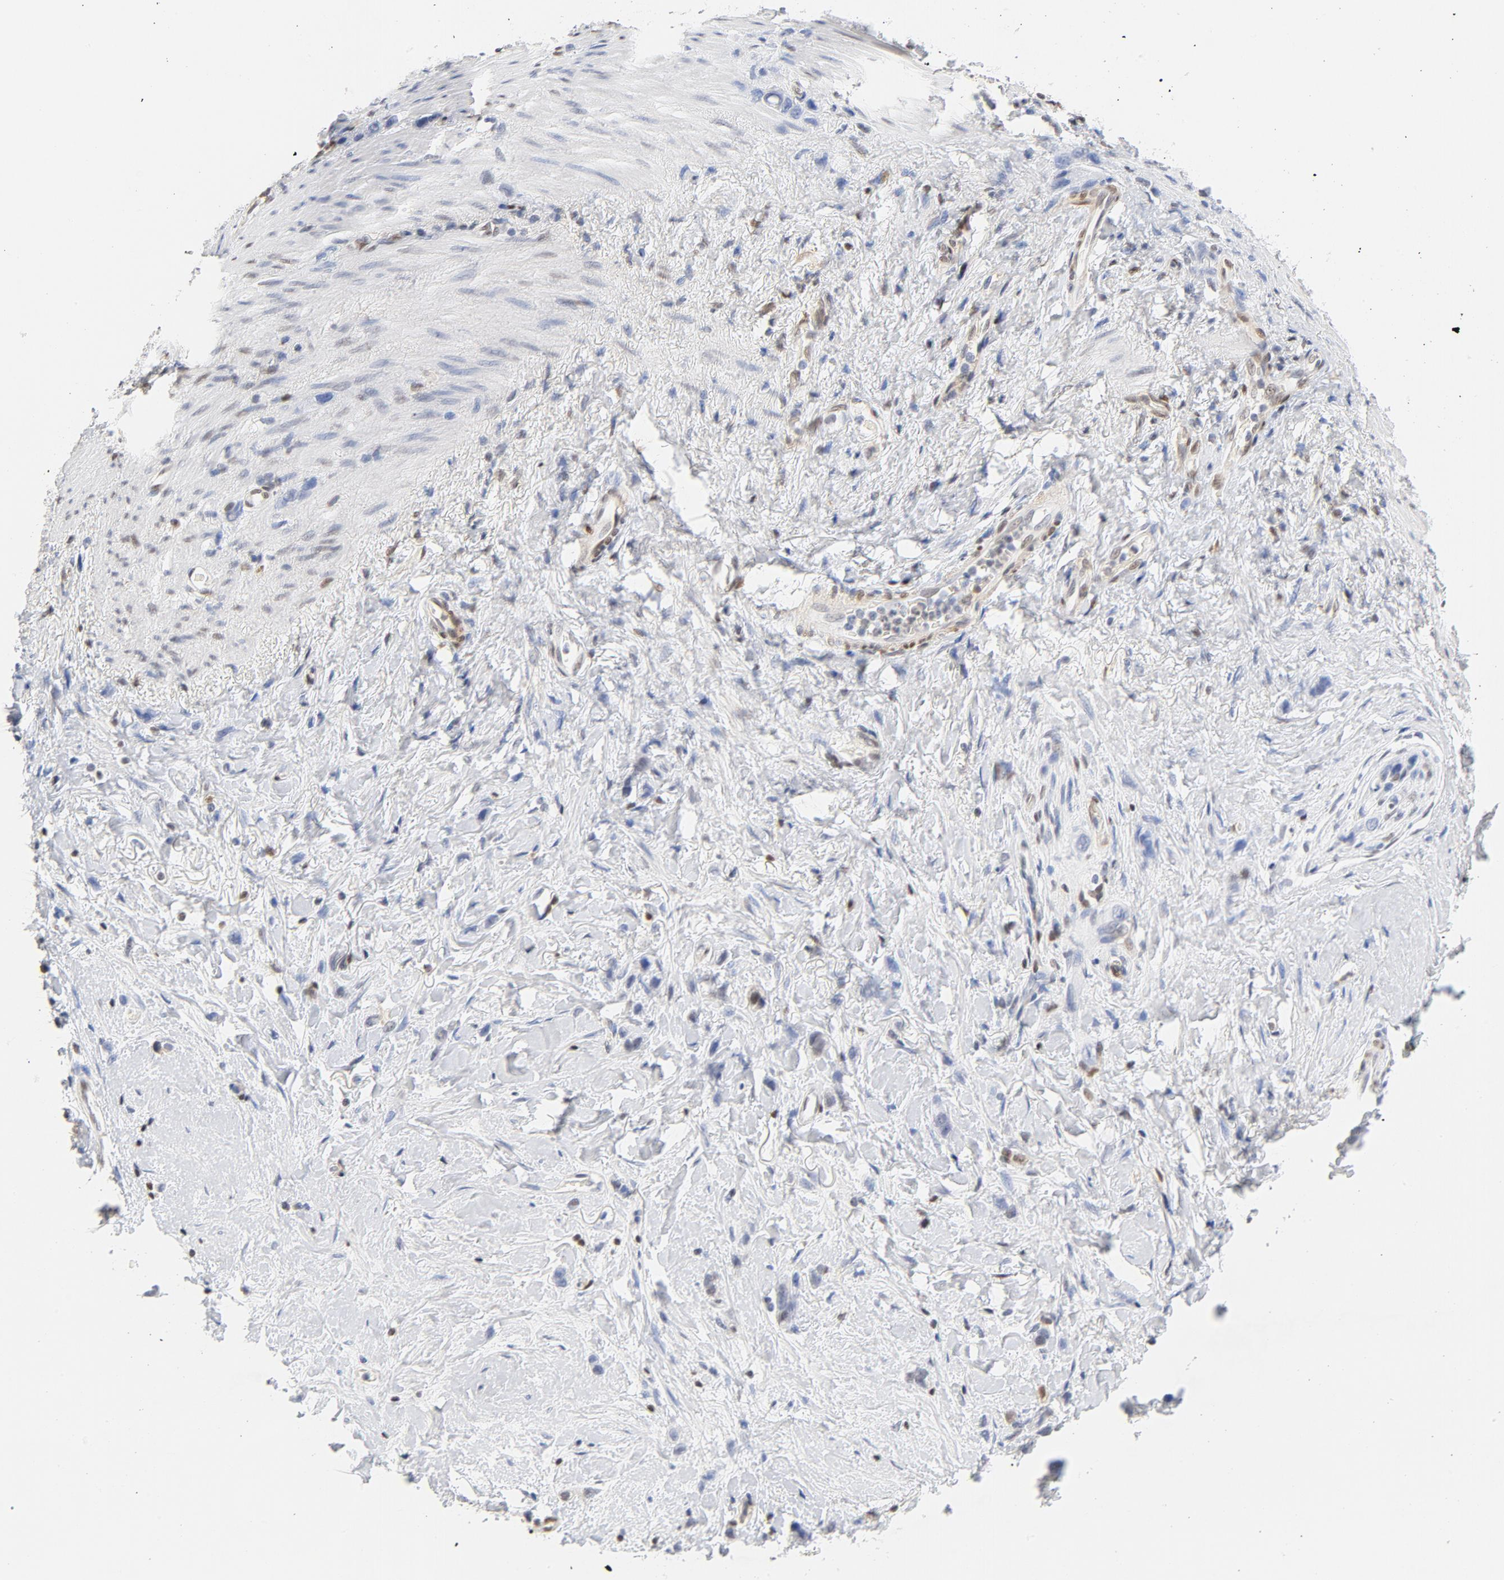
{"staining": {"intensity": "negative", "quantity": "none", "location": "none"}, "tissue": "stomach cancer", "cell_type": "Tumor cells", "image_type": "cancer", "snomed": [{"axis": "morphology", "description": "Normal tissue, NOS"}, {"axis": "morphology", "description": "Adenocarcinoma, NOS"}, {"axis": "morphology", "description": "Adenocarcinoma, High grade"}, {"axis": "topography", "description": "Stomach, upper"}, {"axis": "topography", "description": "Stomach"}], "caption": "A histopathology image of human stomach adenocarcinoma (high-grade) is negative for staining in tumor cells. Brightfield microscopy of immunohistochemistry (IHC) stained with DAB (brown) and hematoxylin (blue), captured at high magnification.", "gene": "CDKN1B", "patient": {"sex": "female", "age": 65}}